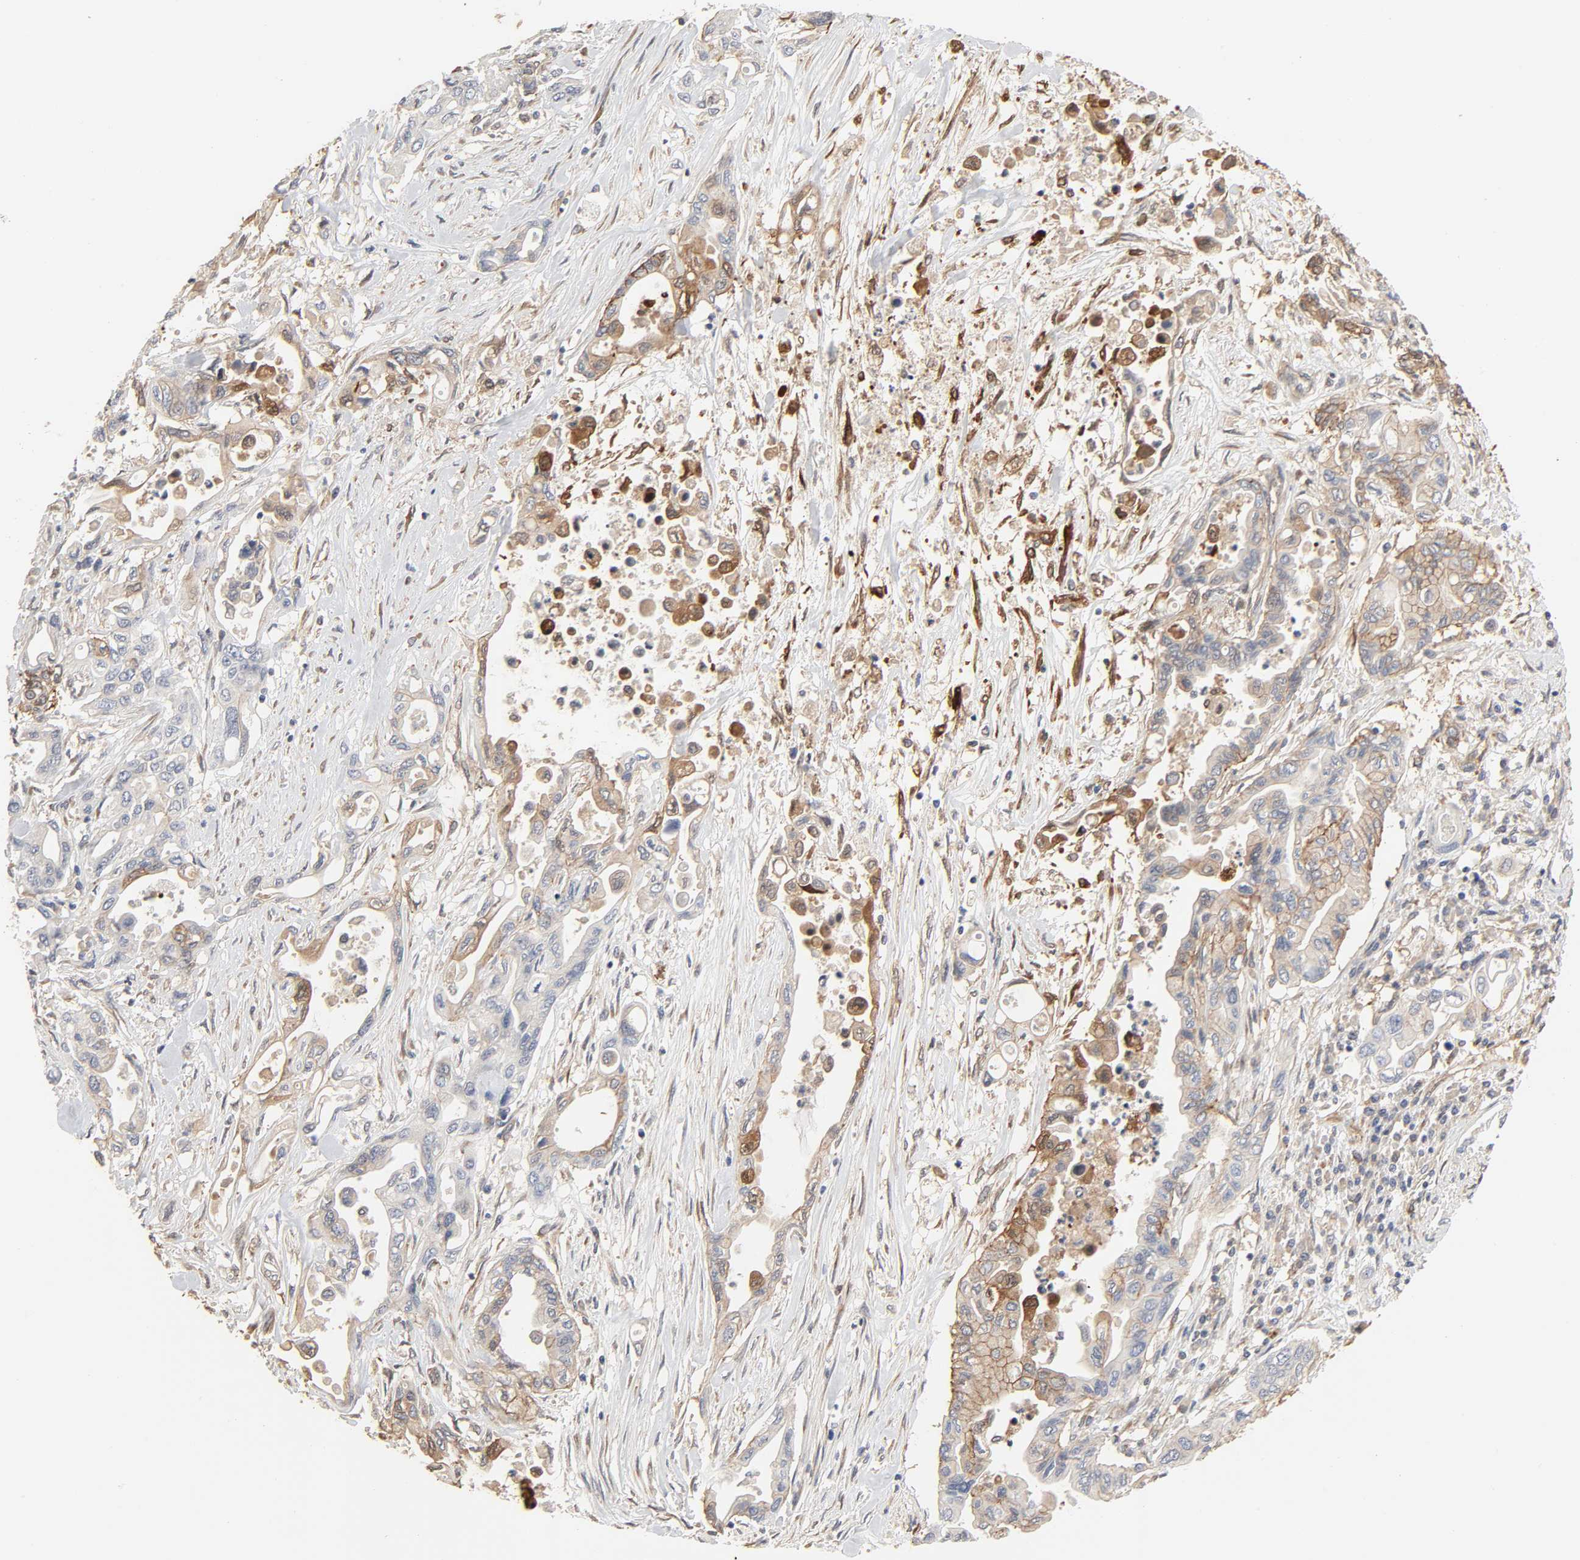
{"staining": {"intensity": "moderate", "quantity": "25%-75%", "location": "cytoplasmic/membranous"}, "tissue": "pancreatic cancer", "cell_type": "Tumor cells", "image_type": "cancer", "snomed": [{"axis": "morphology", "description": "Adenocarcinoma, NOS"}, {"axis": "topography", "description": "Pancreas"}], "caption": "Immunohistochemistry histopathology image of human adenocarcinoma (pancreatic) stained for a protein (brown), which demonstrates medium levels of moderate cytoplasmic/membranous expression in about 25%-75% of tumor cells.", "gene": "NDRG2", "patient": {"sex": "female", "age": 57}}